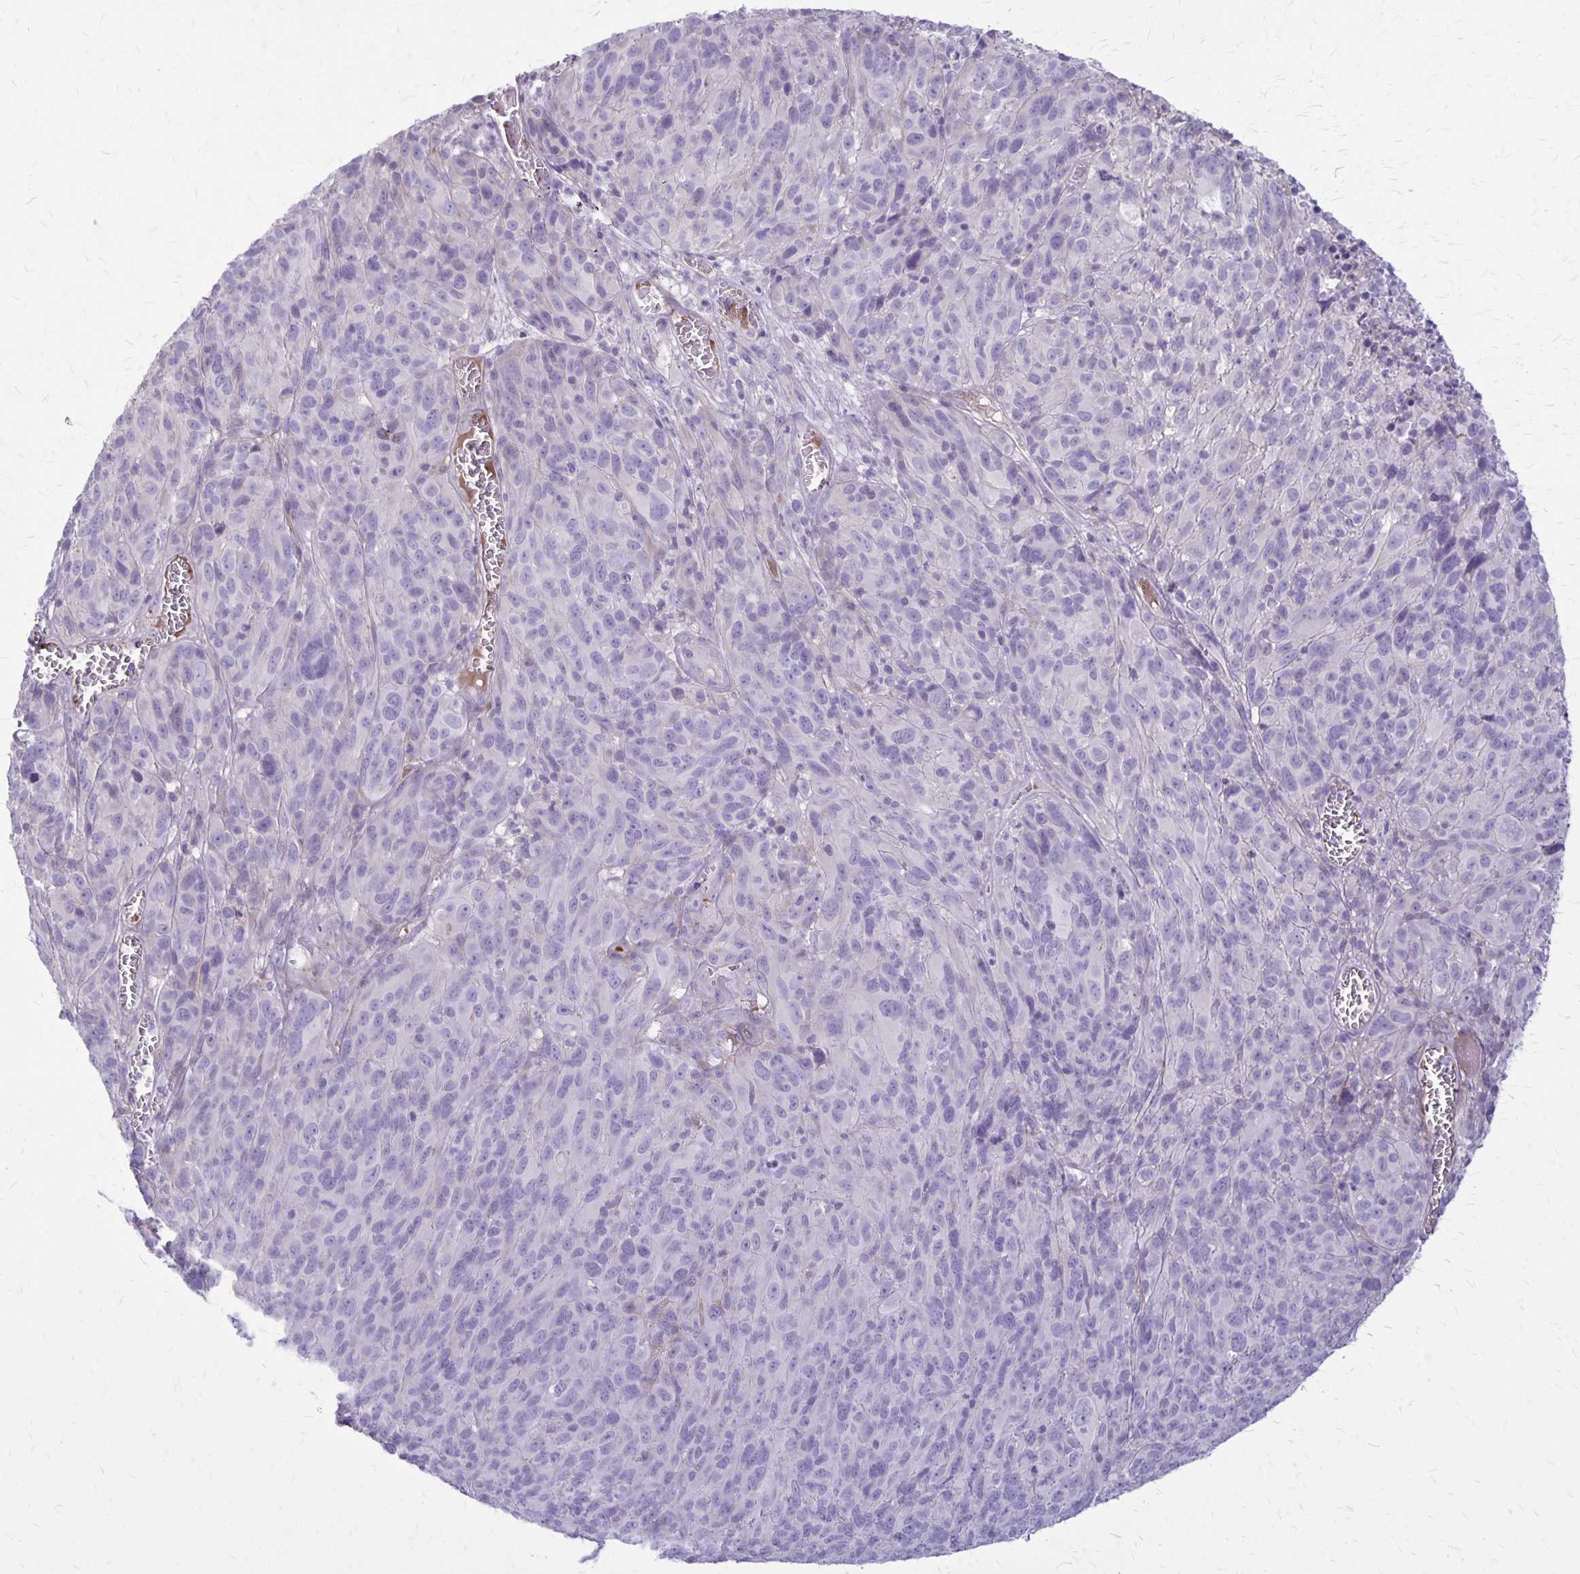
{"staining": {"intensity": "negative", "quantity": "none", "location": "none"}, "tissue": "melanoma", "cell_type": "Tumor cells", "image_type": "cancer", "snomed": [{"axis": "morphology", "description": "Malignant melanoma, NOS"}, {"axis": "topography", "description": "Skin"}], "caption": "A micrograph of human malignant melanoma is negative for staining in tumor cells. (Stains: DAB (3,3'-diaminobenzidine) IHC with hematoxylin counter stain, Microscopy: brightfield microscopy at high magnification).", "gene": "GP9", "patient": {"sex": "male", "age": 51}}